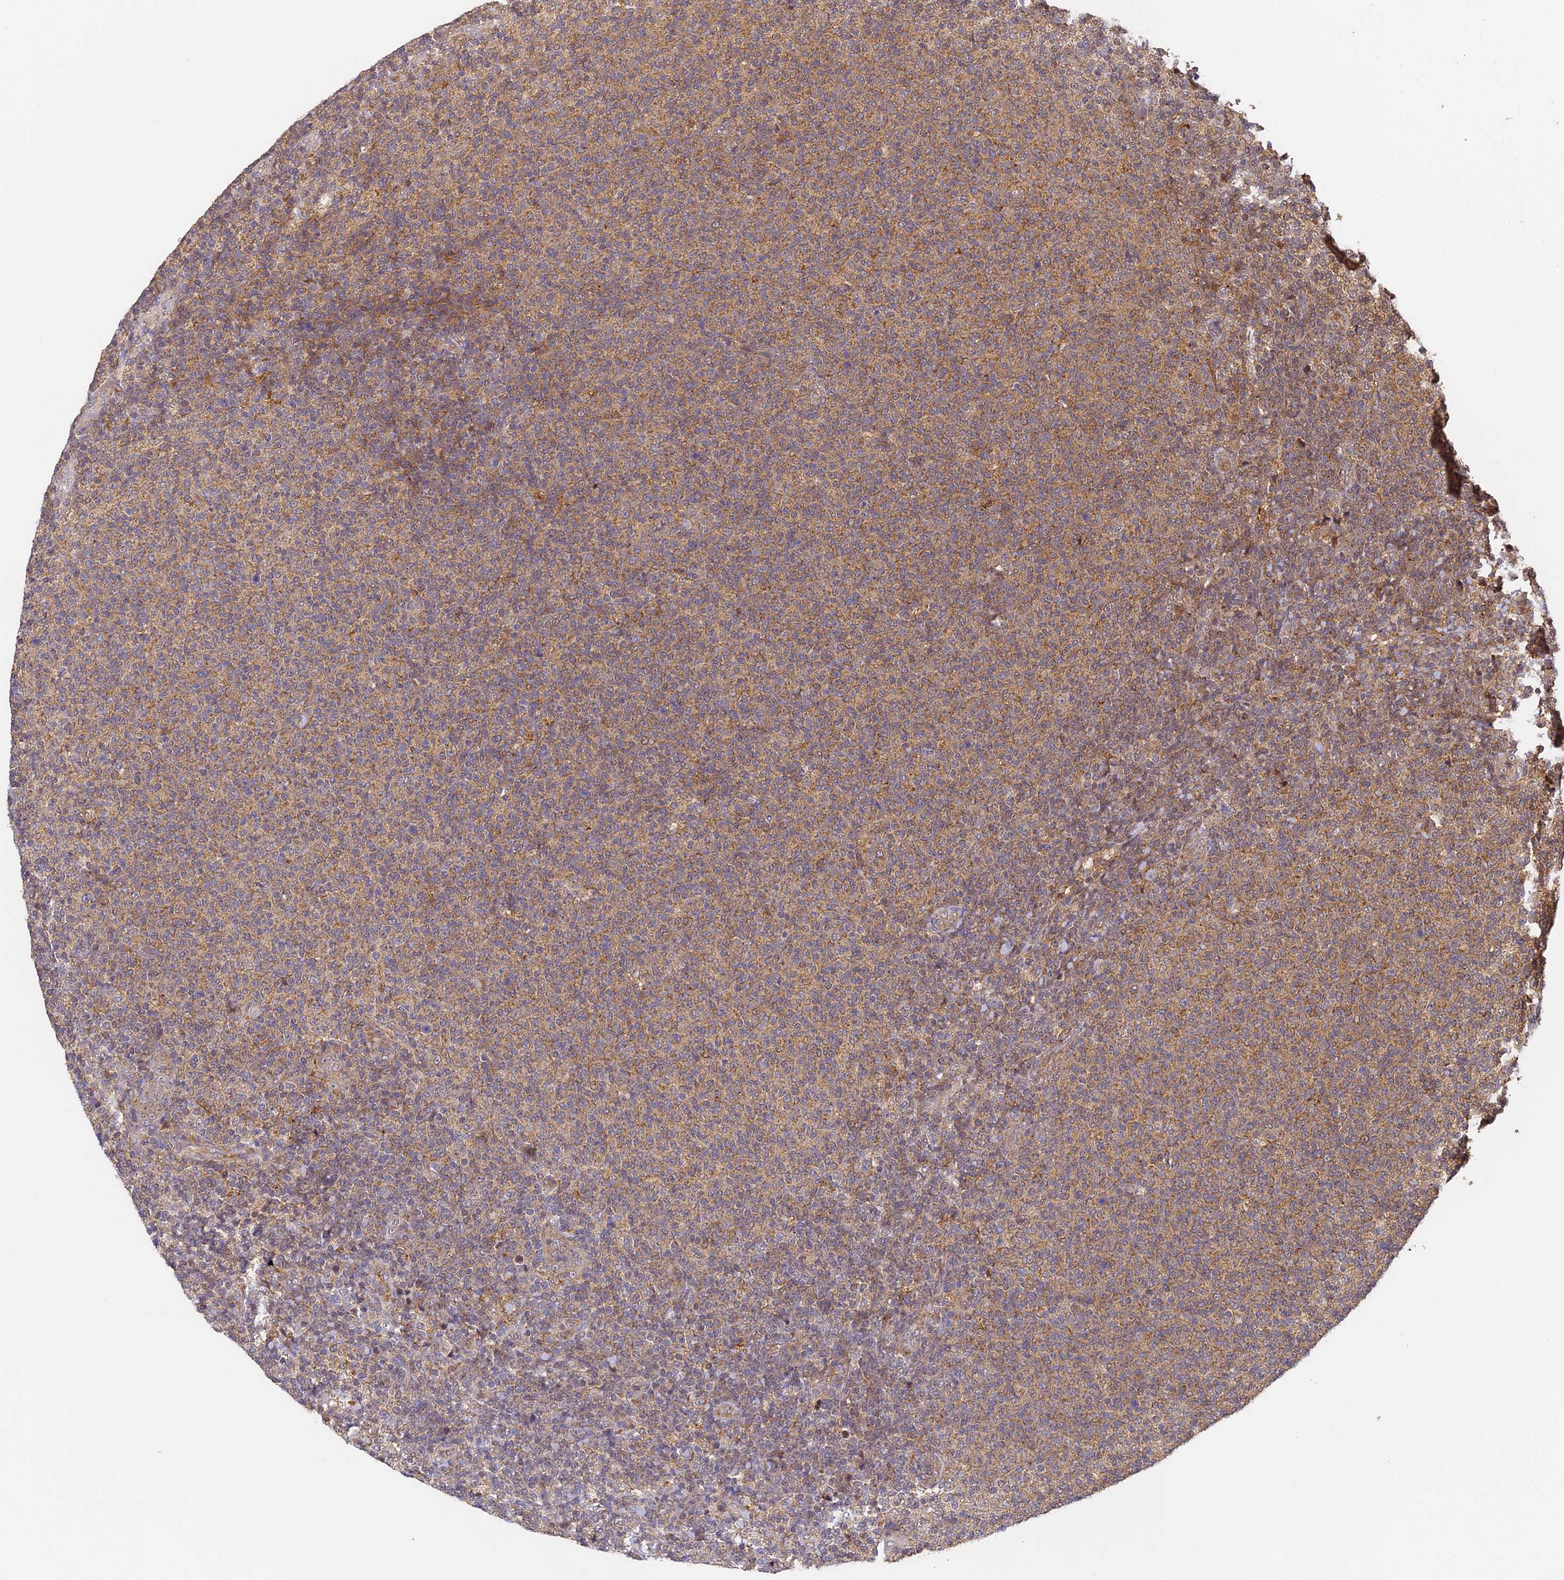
{"staining": {"intensity": "weak", "quantity": "<25%", "location": "cytoplasmic/membranous"}, "tissue": "lymphoma", "cell_type": "Tumor cells", "image_type": "cancer", "snomed": [{"axis": "morphology", "description": "Malignant lymphoma, non-Hodgkin's type, Low grade"}, {"axis": "topography", "description": "Lymph node"}], "caption": "DAB immunohistochemical staining of human malignant lymphoma, non-Hodgkin's type (low-grade) displays no significant positivity in tumor cells. Nuclei are stained in blue.", "gene": "ZNF443", "patient": {"sex": "male", "age": 66}}